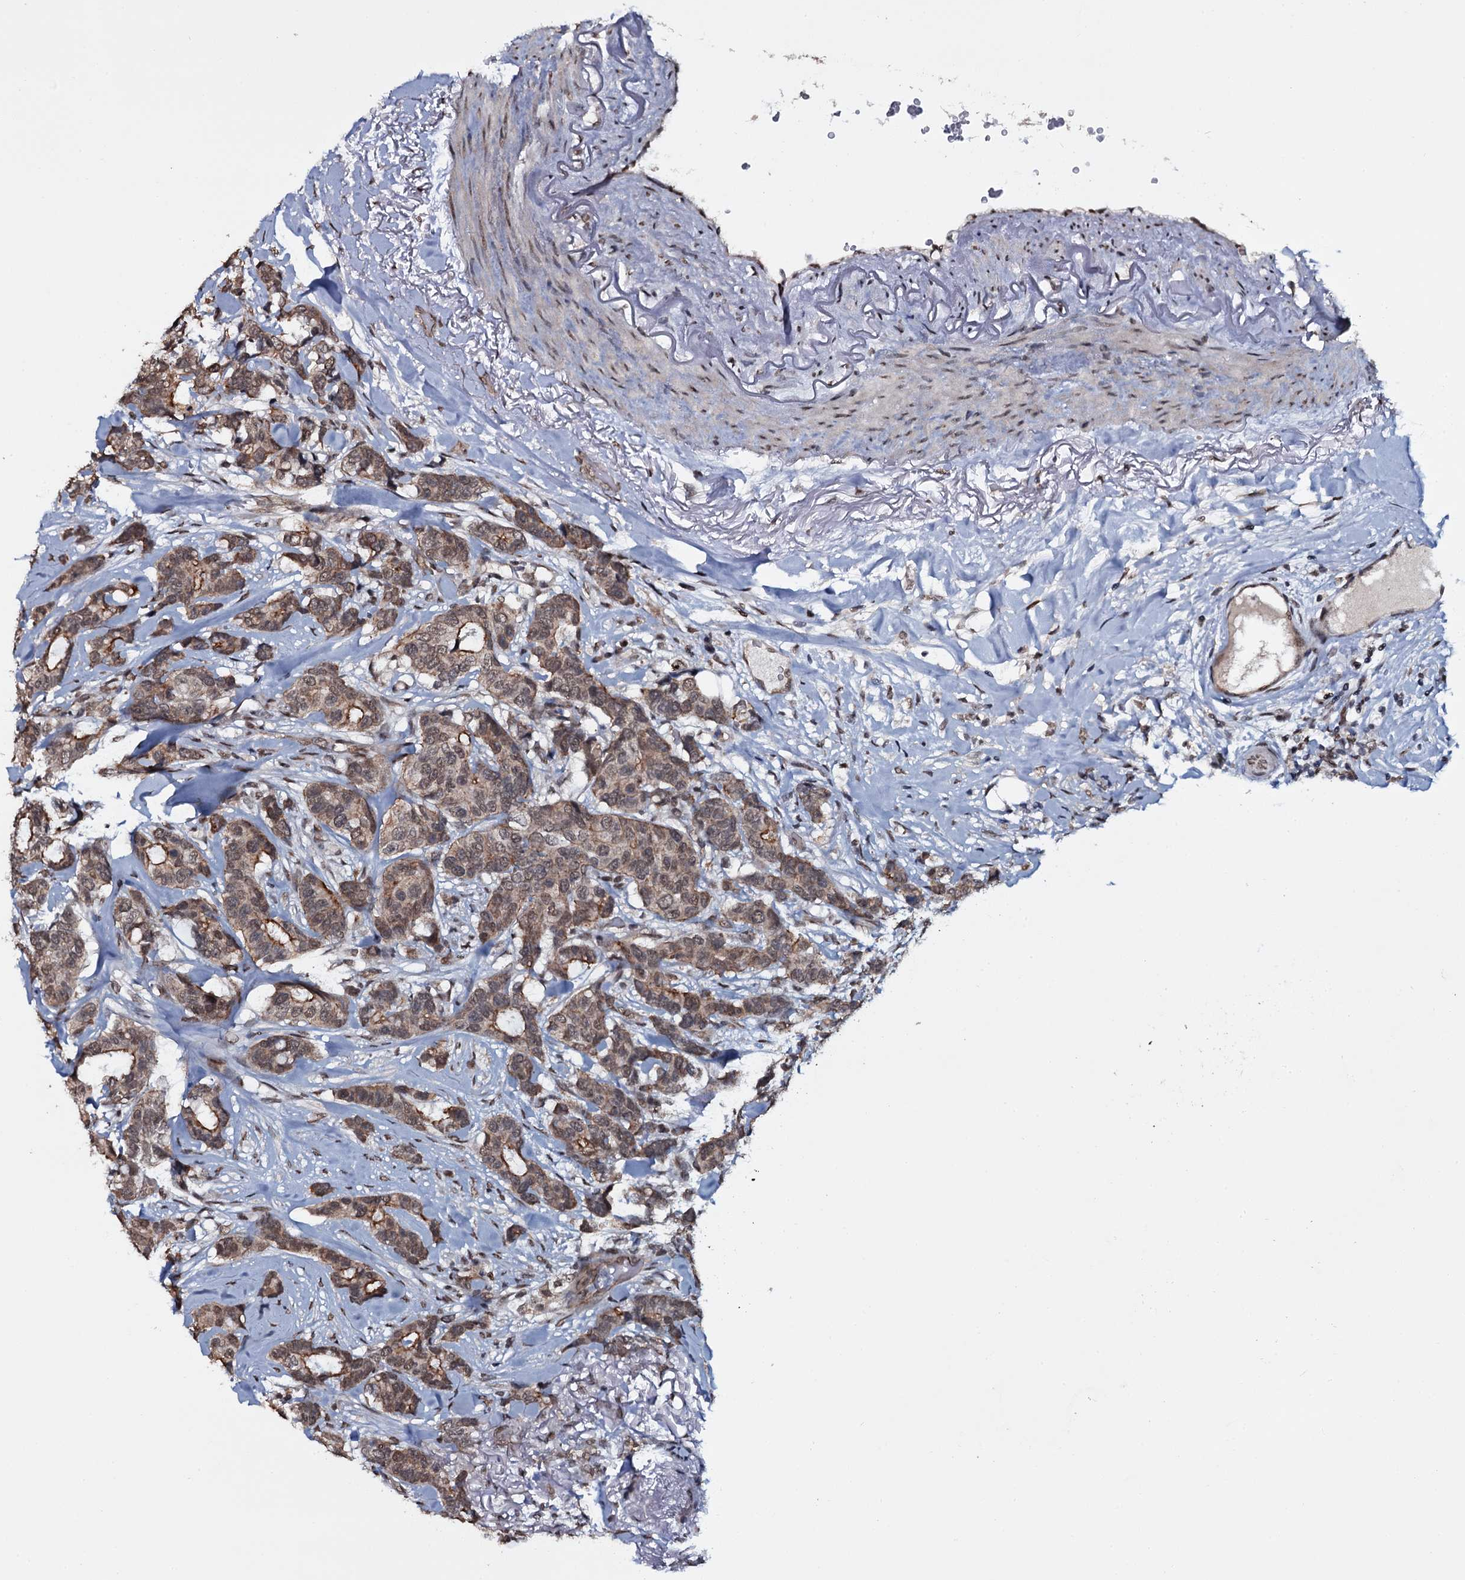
{"staining": {"intensity": "moderate", "quantity": ">75%", "location": "cytoplasmic/membranous,nuclear"}, "tissue": "breast cancer", "cell_type": "Tumor cells", "image_type": "cancer", "snomed": [{"axis": "morphology", "description": "Duct carcinoma"}, {"axis": "topography", "description": "Breast"}], "caption": "Human invasive ductal carcinoma (breast) stained with a brown dye shows moderate cytoplasmic/membranous and nuclear positive positivity in about >75% of tumor cells.", "gene": "SH2D4B", "patient": {"sex": "female", "age": 87}}